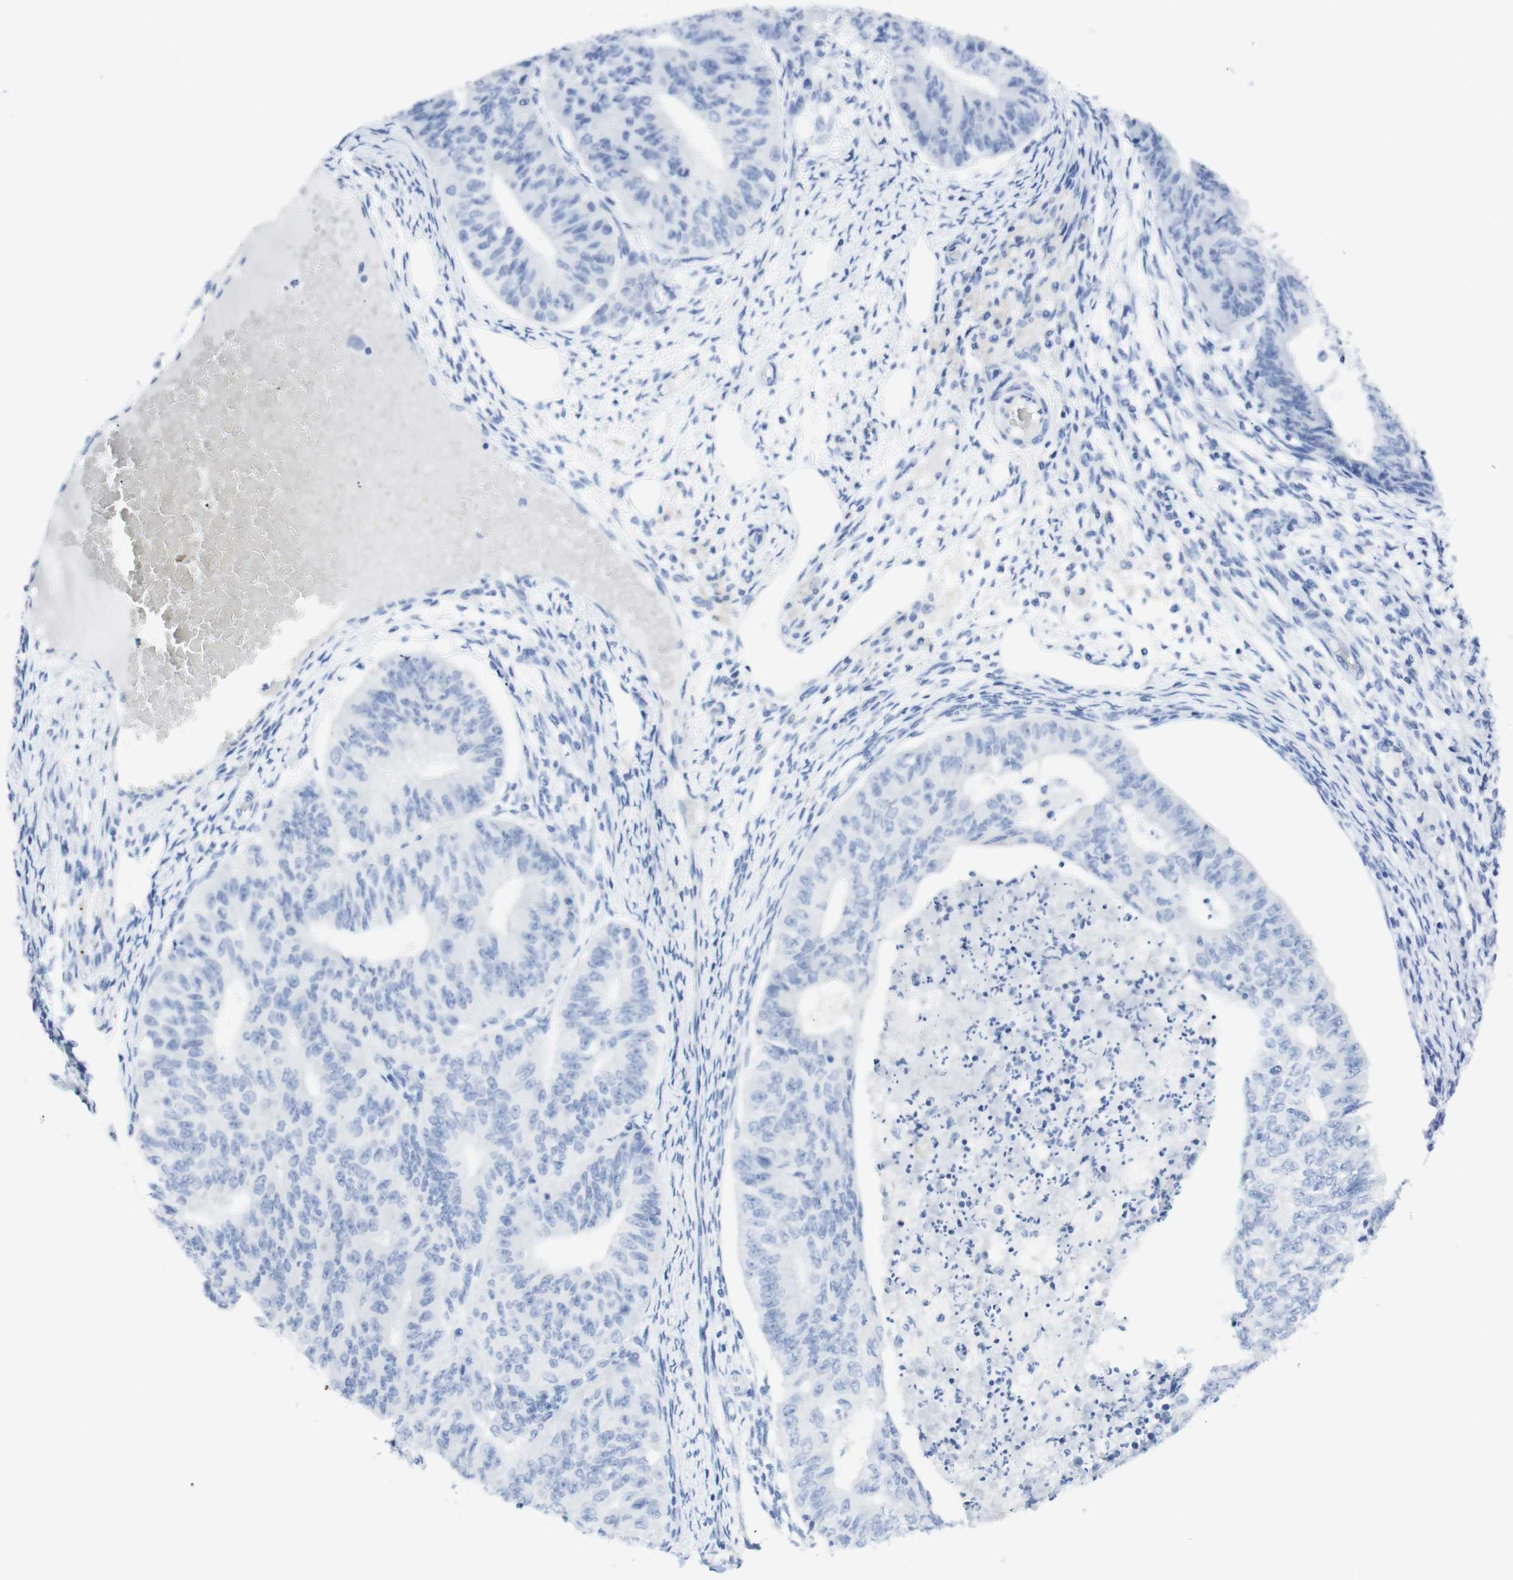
{"staining": {"intensity": "negative", "quantity": "none", "location": "none"}, "tissue": "endometrial cancer", "cell_type": "Tumor cells", "image_type": "cancer", "snomed": [{"axis": "morphology", "description": "Adenocarcinoma, NOS"}, {"axis": "topography", "description": "Endometrium"}], "caption": "Immunohistochemistry (IHC) photomicrograph of neoplastic tissue: endometrial adenocarcinoma stained with DAB (3,3'-diaminobenzidine) displays no significant protein staining in tumor cells.", "gene": "TPO", "patient": {"sex": "female", "age": 32}}